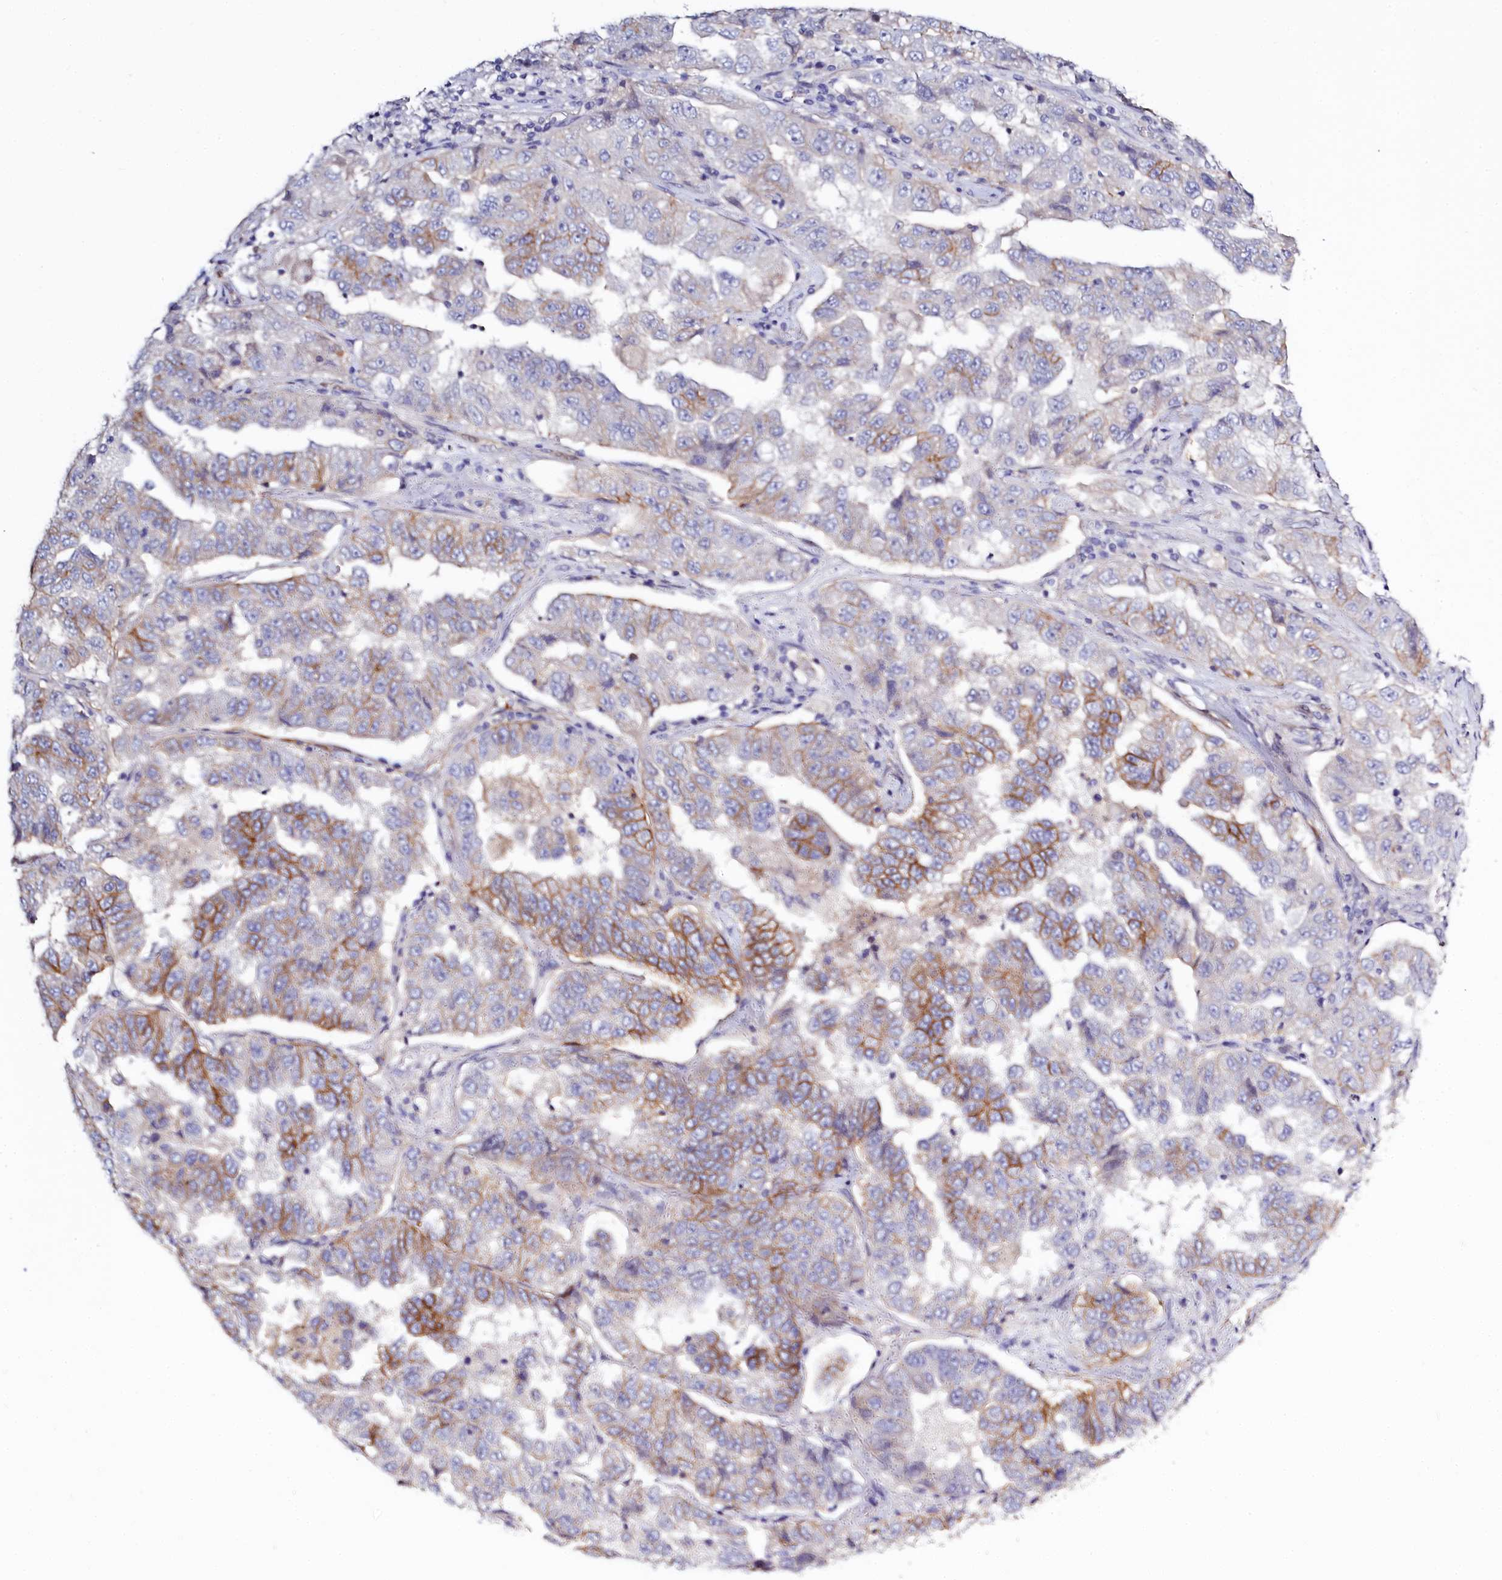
{"staining": {"intensity": "strong", "quantity": "25%-75%", "location": "cytoplasmic/membranous"}, "tissue": "lung cancer", "cell_type": "Tumor cells", "image_type": "cancer", "snomed": [{"axis": "morphology", "description": "Adenocarcinoma, NOS"}, {"axis": "topography", "description": "Lung"}], "caption": "IHC (DAB) staining of human adenocarcinoma (lung) demonstrates strong cytoplasmic/membranous protein positivity in approximately 25%-75% of tumor cells.", "gene": "PDE6D", "patient": {"sex": "female", "age": 51}}